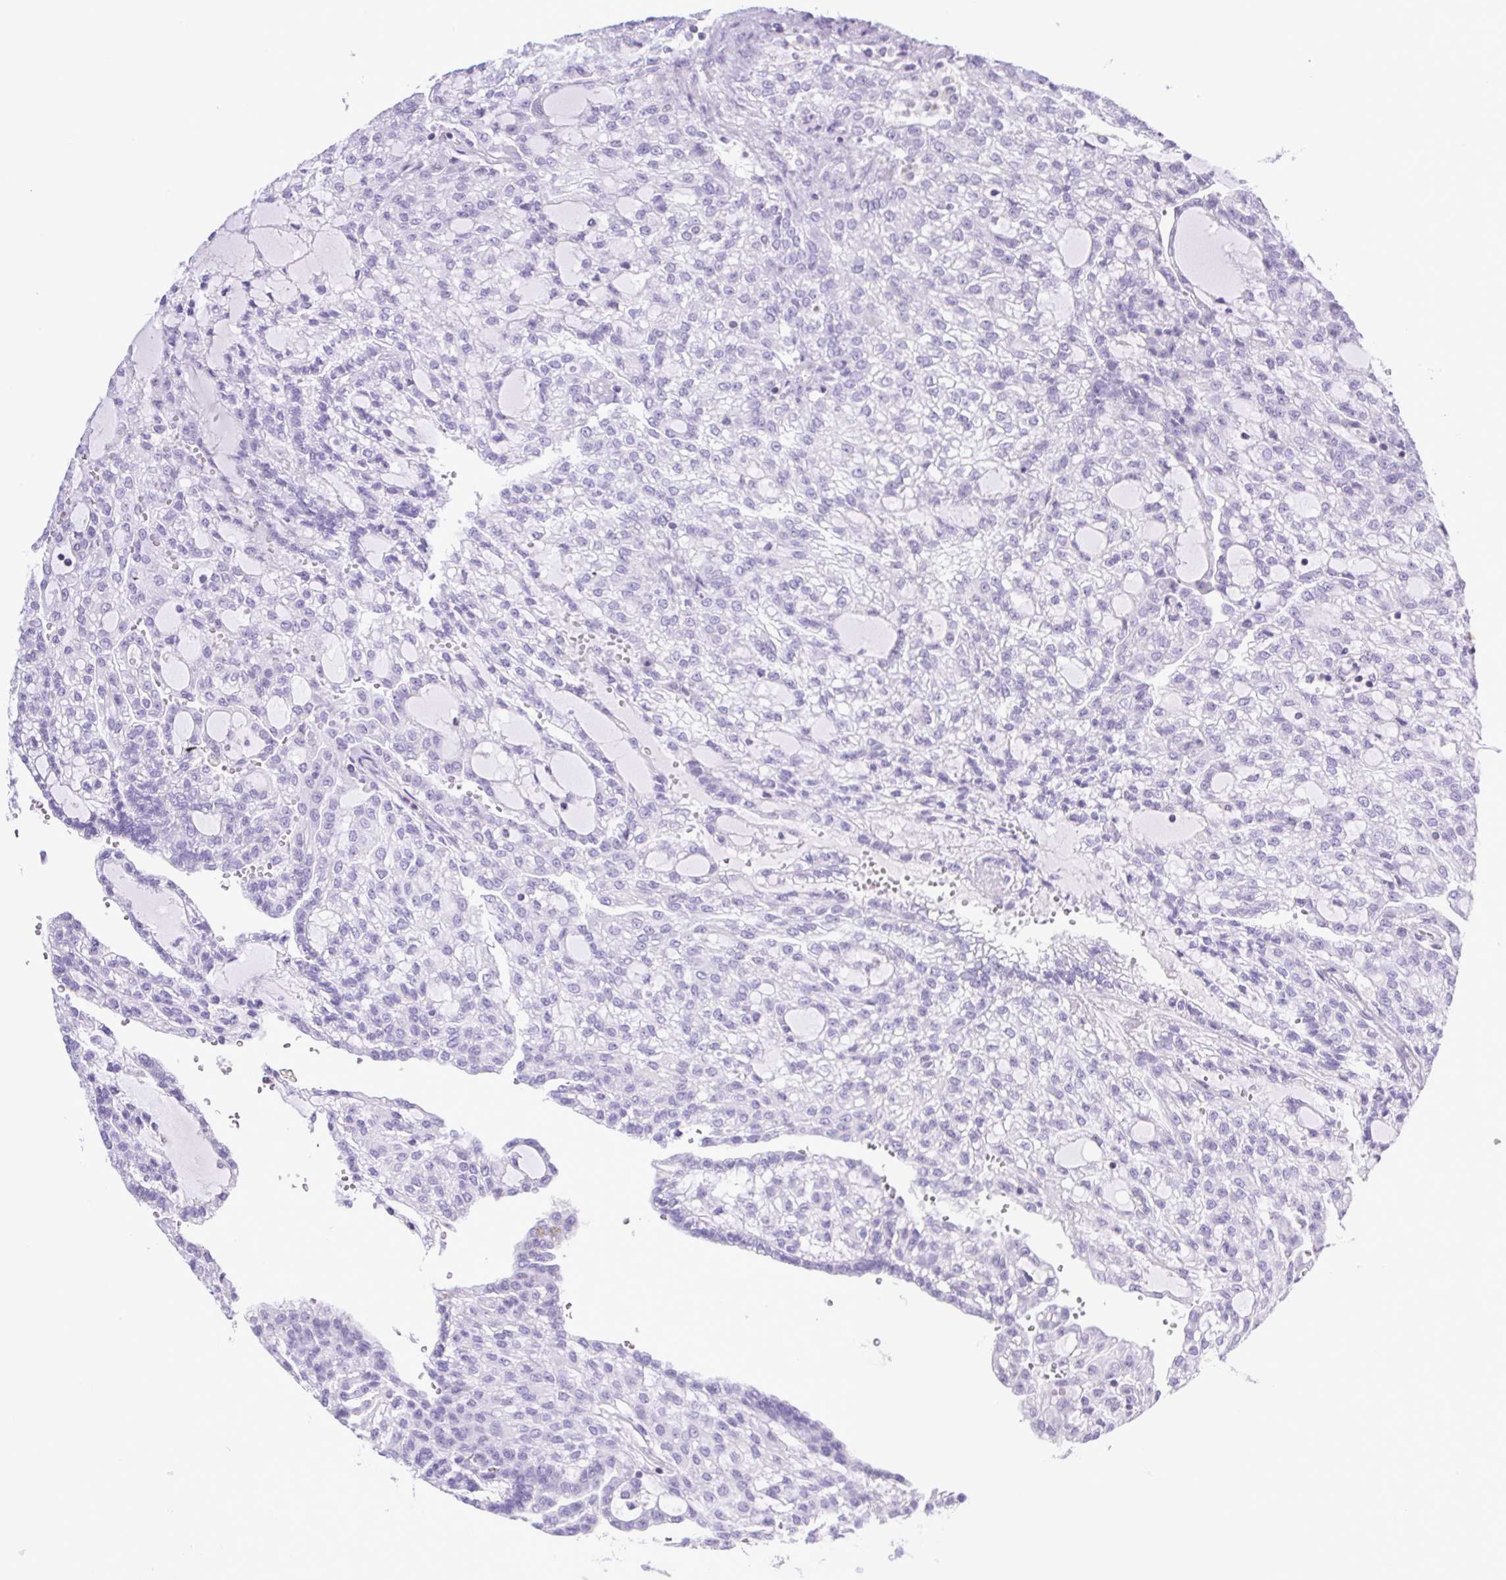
{"staining": {"intensity": "negative", "quantity": "none", "location": "none"}, "tissue": "renal cancer", "cell_type": "Tumor cells", "image_type": "cancer", "snomed": [{"axis": "morphology", "description": "Adenocarcinoma, NOS"}, {"axis": "topography", "description": "Kidney"}], "caption": "Human renal cancer (adenocarcinoma) stained for a protein using immunohistochemistry (IHC) shows no positivity in tumor cells.", "gene": "SYNPR", "patient": {"sex": "male", "age": 63}}